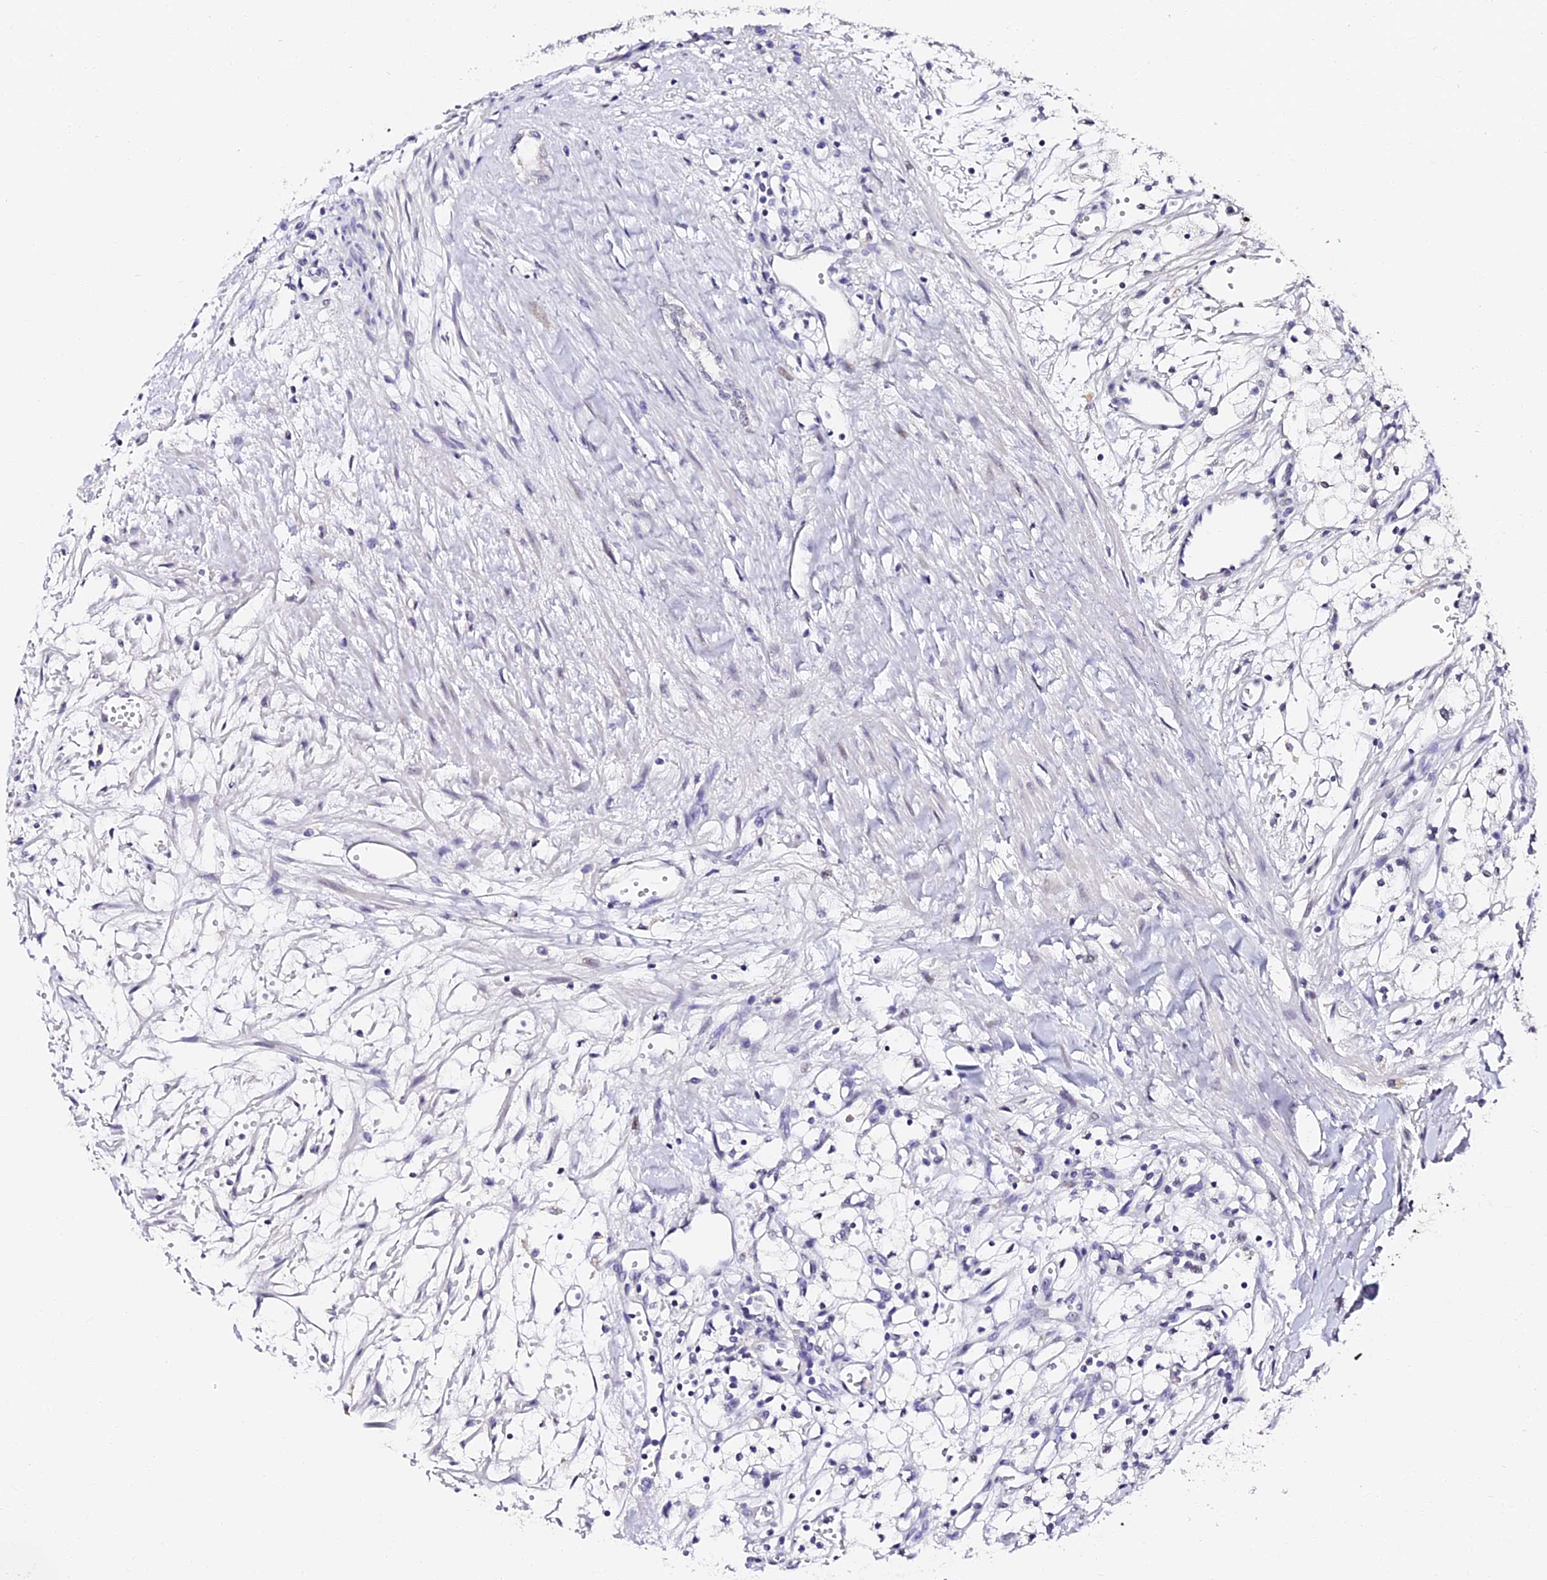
{"staining": {"intensity": "negative", "quantity": "none", "location": "none"}, "tissue": "renal cancer", "cell_type": "Tumor cells", "image_type": "cancer", "snomed": [{"axis": "morphology", "description": "Adenocarcinoma, NOS"}, {"axis": "topography", "description": "Kidney"}], "caption": "Tumor cells are negative for brown protein staining in adenocarcinoma (renal).", "gene": "VPS33B", "patient": {"sex": "male", "age": 59}}